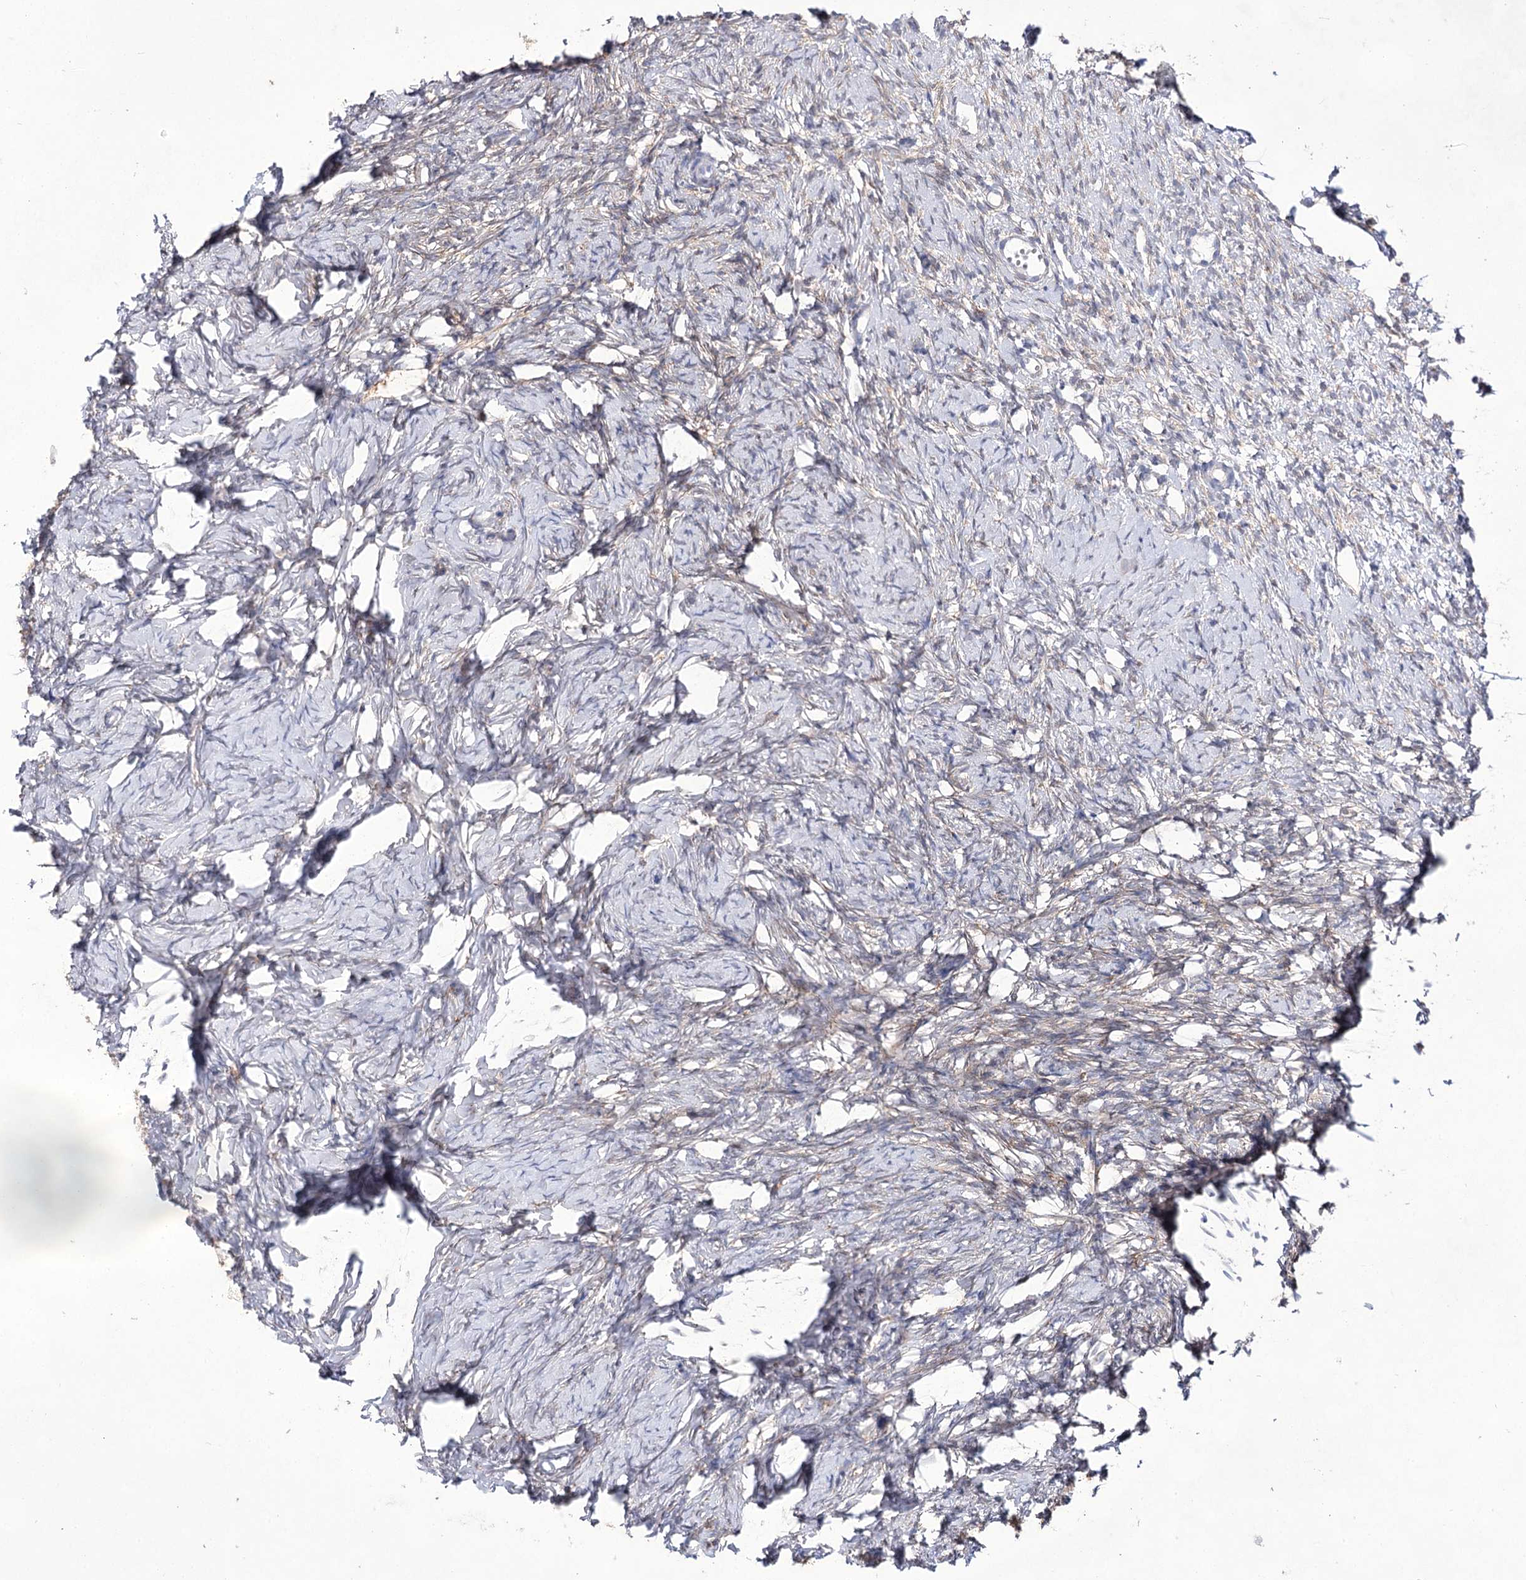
{"staining": {"intensity": "moderate", "quantity": "25%-75%", "location": "cytoplasmic/membranous"}, "tissue": "ovary", "cell_type": "Ovarian stroma cells", "image_type": "normal", "snomed": [{"axis": "morphology", "description": "Normal tissue, NOS"}, {"axis": "topography", "description": "Ovary"}], "caption": "High-power microscopy captured an immunohistochemistry photomicrograph of normal ovary, revealing moderate cytoplasmic/membranous staining in about 25%-75% of ovarian stroma cells.", "gene": "UGDH", "patient": {"sex": "female", "age": 51}}